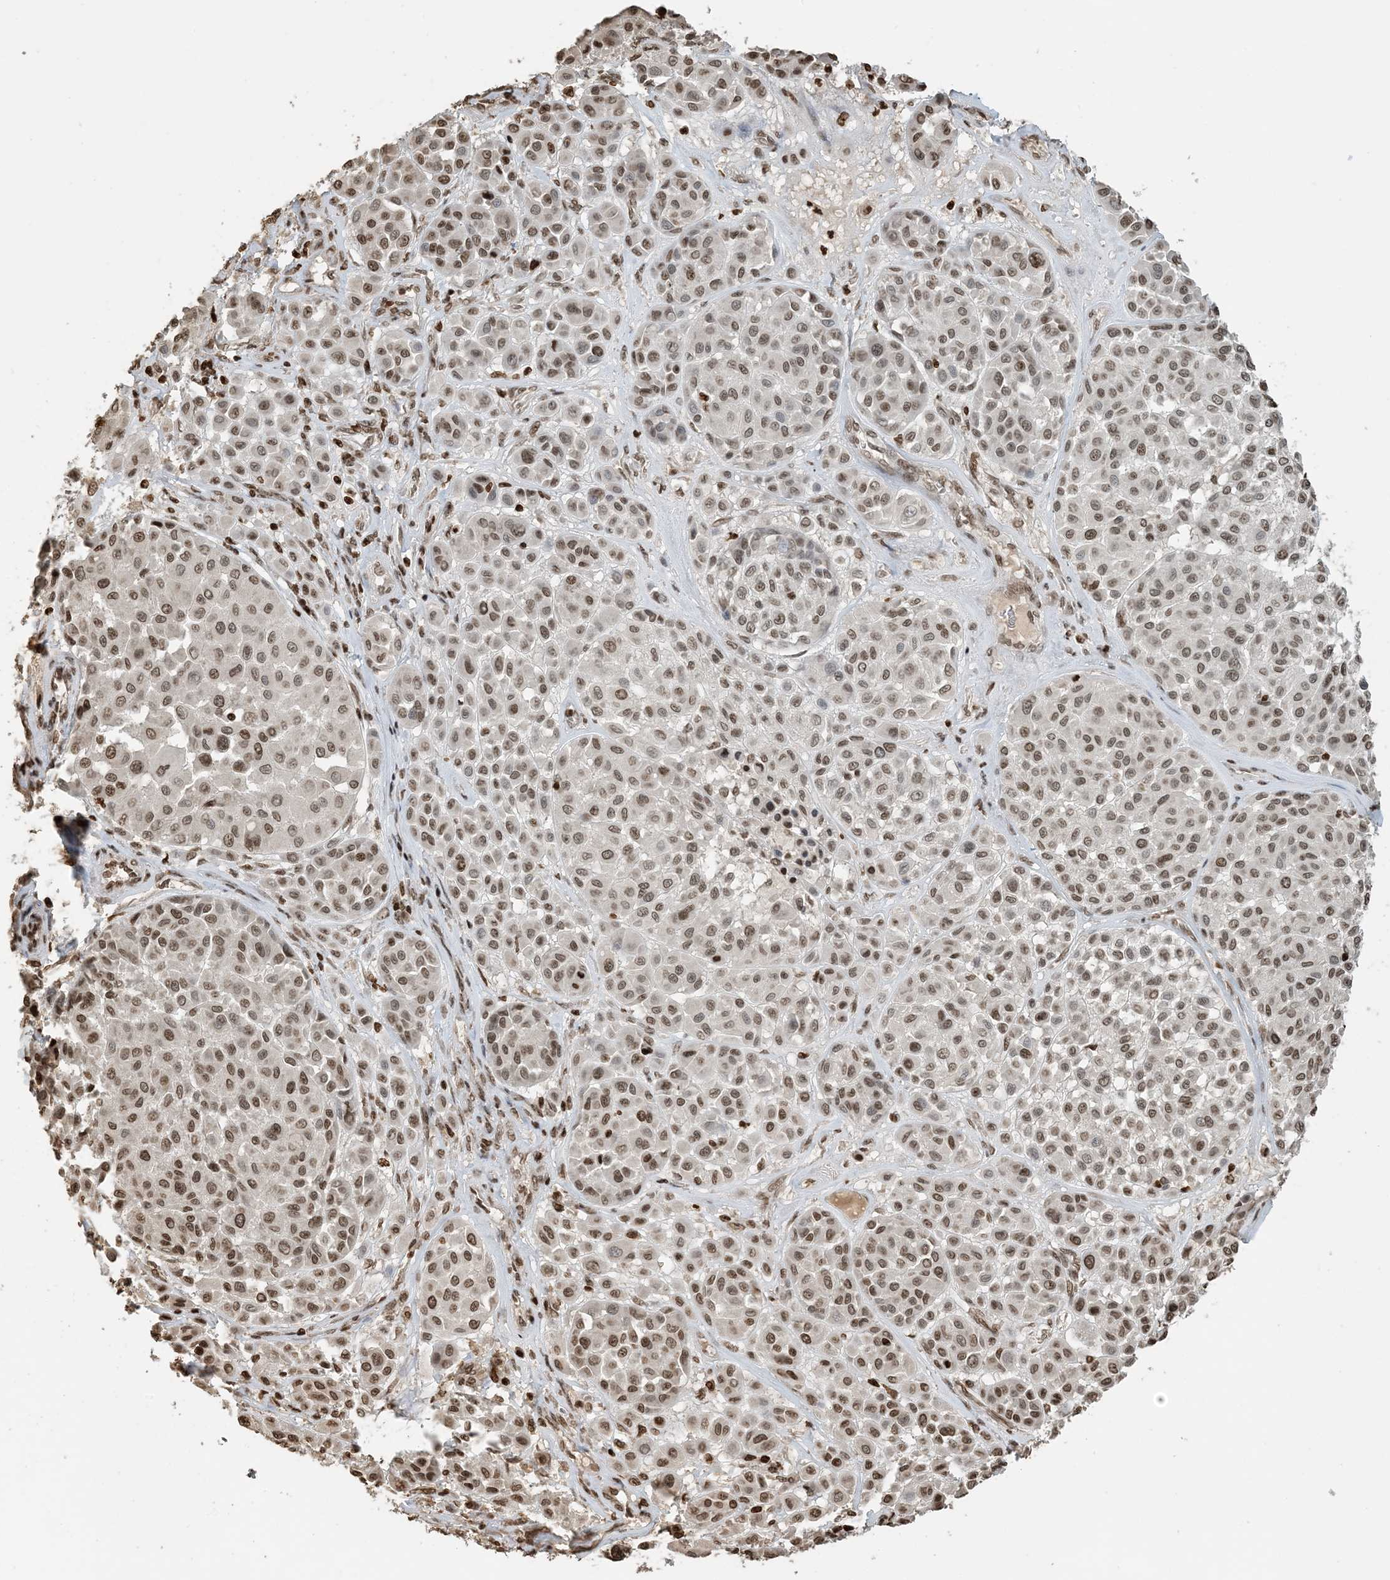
{"staining": {"intensity": "weak", "quantity": "25%-75%", "location": "nuclear"}, "tissue": "melanoma", "cell_type": "Tumor cells", "image_type": "cancer", "snomed": [{"axis": "morphology", "description": "Malignant melanoma, Metastatic site"}, {"axis": "topography", "description": "Soft tissue"}], "caption": "Brown immunohistochemical staining in human malignant melanoma (metastatic site) reveals weak nuclear expression in about 25%-75% of tumor cells. (DAB IHC, brown staining for protein, blue staining for nuclei).", "gene": "H3-3B", "patient": {"sex": "male", "age": 41}}